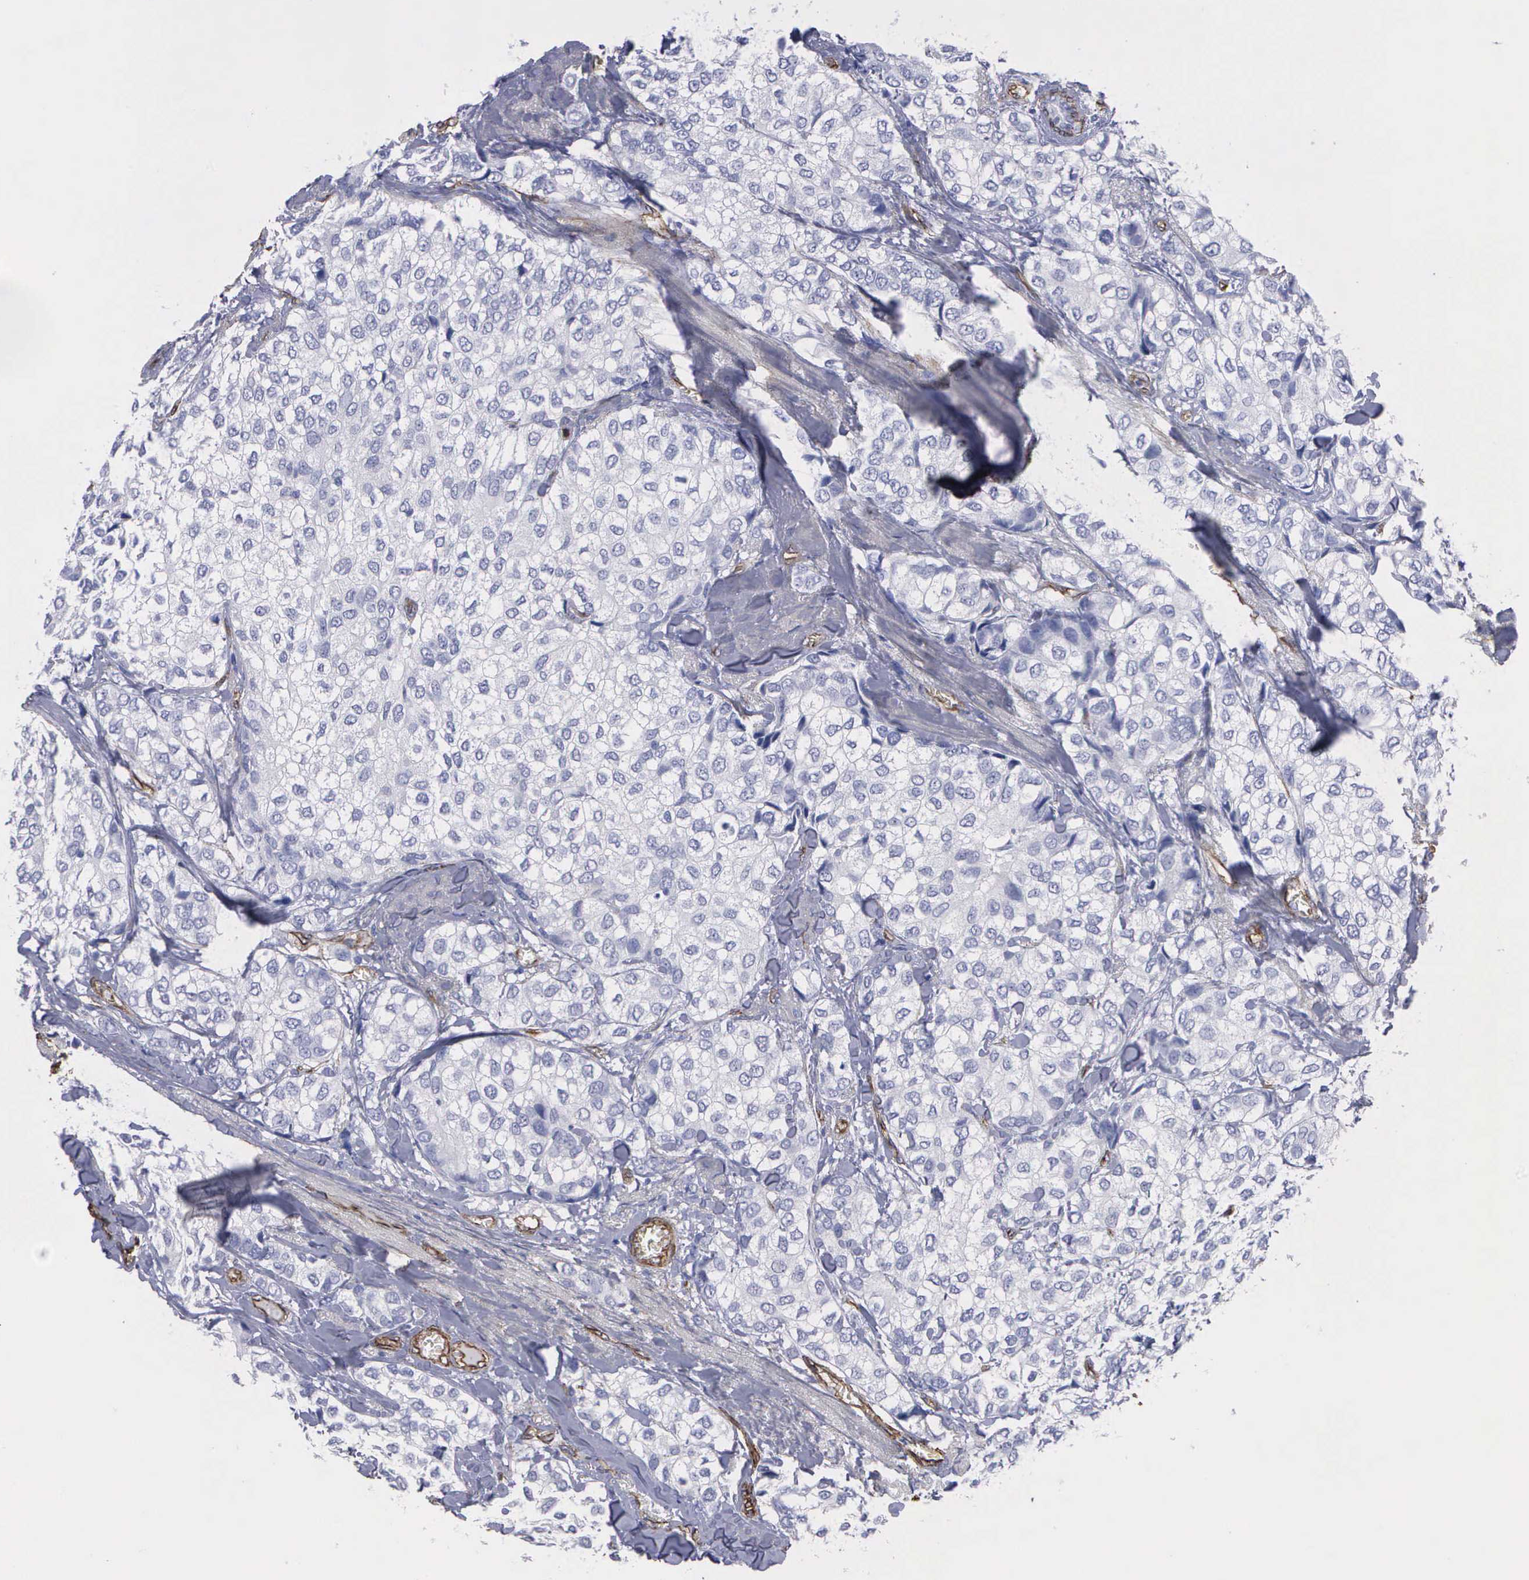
{"staining": {"intensity": "negative", "quantity": "none", "location": "none"}, "tissue": "breast cancer", "cell_type": "Tumor cells", "image_type": "cancer", "snomed": [{"axis": "morphology", "description": "Duct carcinoma"}, {"axis": "topography", "description": "Breast"}], "caption": "Tumor cells show no significant protein expression in breast cancer. Nuclei are stained in blue.", "gene": "MAGEB10", "patient": {"sex": "female", "age": 68}}